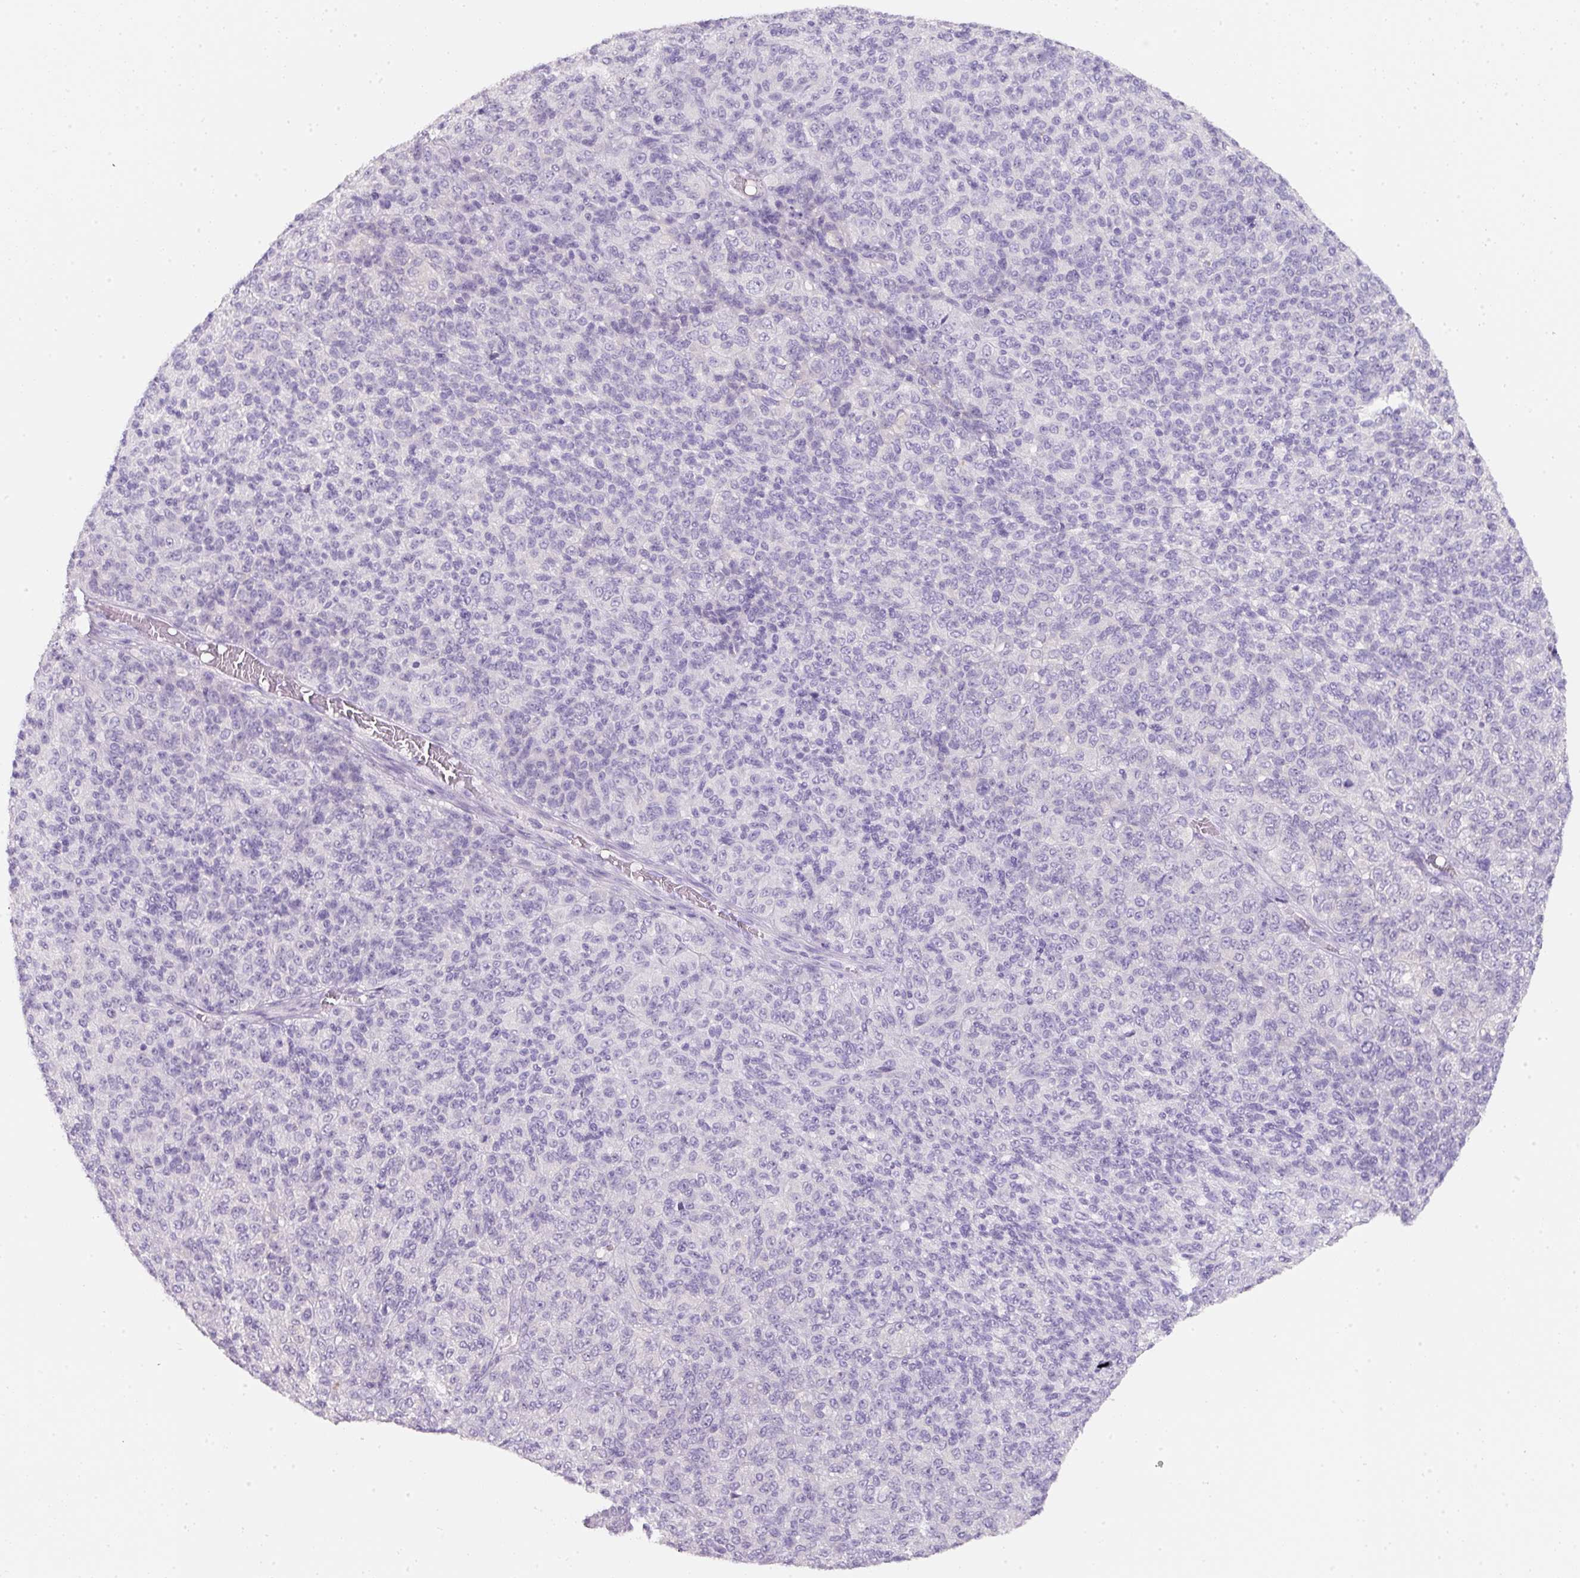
{"staining": {"intensity": "negative", "quantity": "none", "location": "none"}, "tissue": "melanoma", "cell_type": "Tumor cells", "image_type": "cancer", "snomed": [{"axis": "morphology", "description": "Malignant melanoma, Metastatic site"}, {"axis": "topography", "description": "Brain"}], "caption": "This is an immunohistochemistry (IHC) histopathology image of melanoma. There is no expression in tumor cells.", "gene": "SLC2A2", "patient": {"sex": "female", "age": 56}}